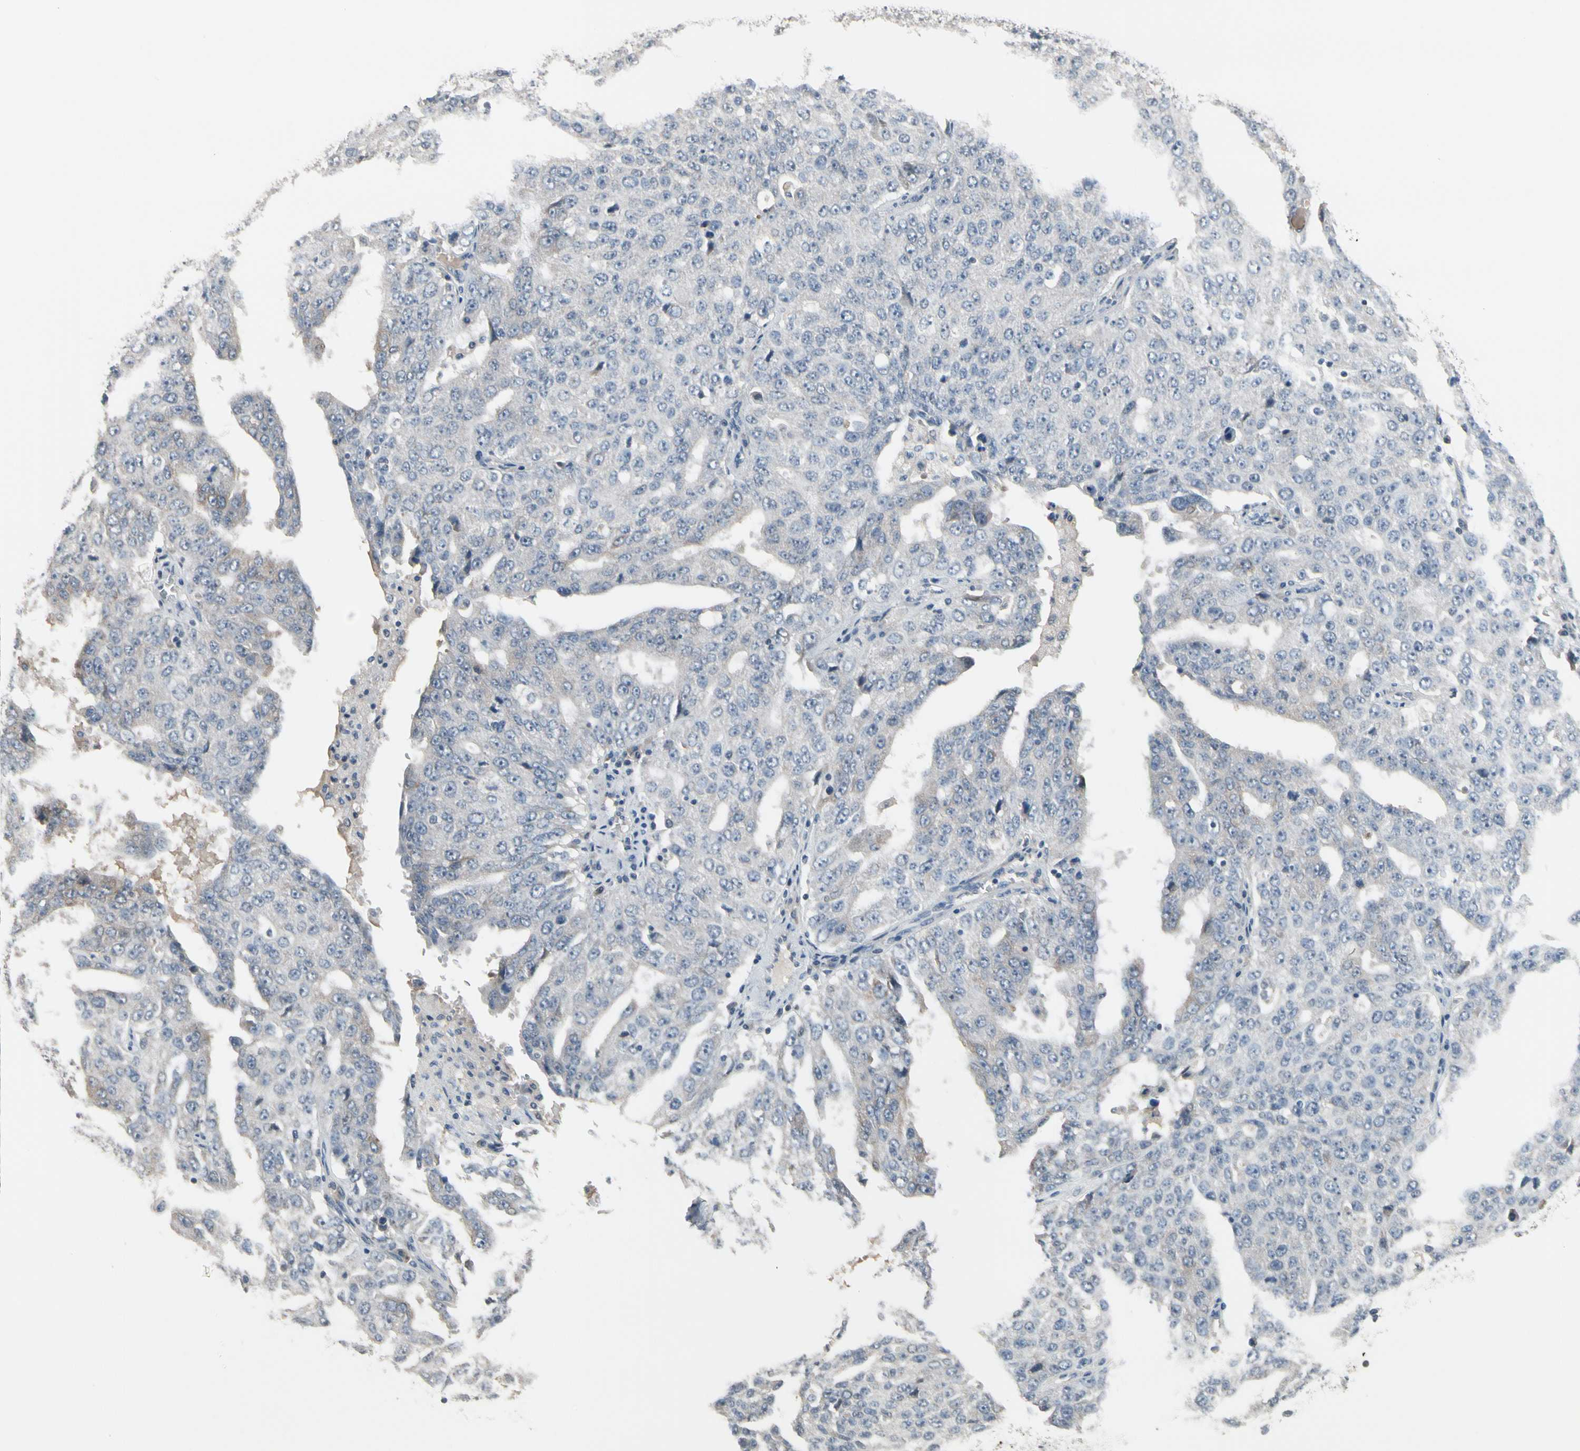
{"staining": {"intensity": "negative", "quantity": "none", "location": "none"}, "tissue": "ovarian cancer", "cell_type": "Tumor cells", "image_type": "cancer", "snomed": [{"axis": "morphology", "description": "Carcinoma, endometroid"}, {"axis": "topography", "description": "Ovary"}], "caption": "An immunohistochemistry (IHC) micrograph of ovarian endometroid carcinoma is shown. There is no staining in tumor cells of ovarian endometroid carcinoma. (Stains: DAB (3,3'-diaminobenzidine) immunohistochemistry (IHC) with hematoxylin counter stain, Microscopy: brightfield microscopy at high magnification).", "gene": "SV2A", "patient": {"sex": "female", "age": 62}}